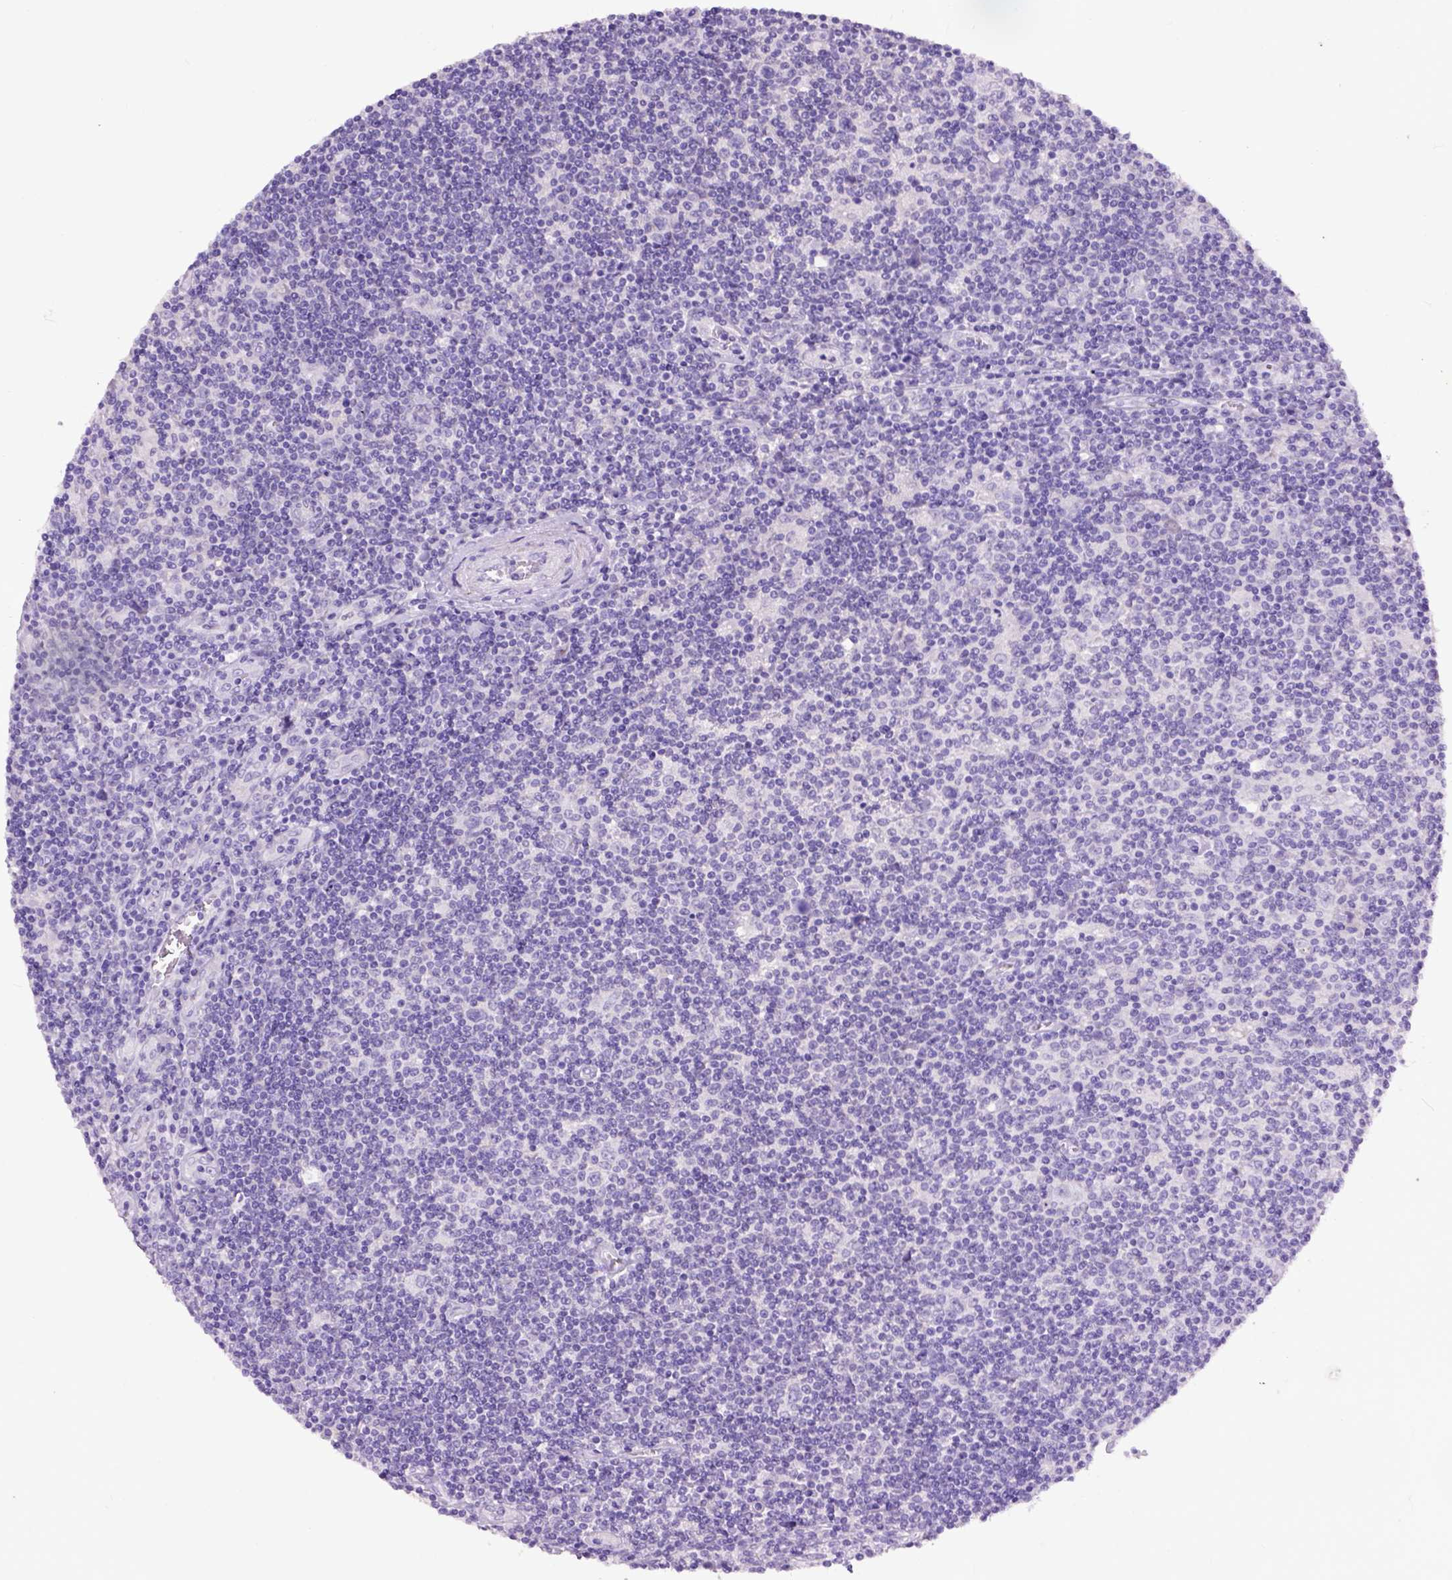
{"staining": {"intensity": "negative", "quantity": "none", "location": "none"}, "tissue": "lymphoma", "cell_type": "Tumor cells", "image_type": "cancer", "snomed": [{"axis": "morphology", "description": "Hodgkin's disease, NOS"}, {"axis": "topography", "description": "Lymph node"}], "caption": "Immunohistochemistry micrograph of neoplastic tissue: human Hodgkin's disease stained with DAB (3,3'-diaminobenzidine) exhibits no significant protein expression in tumor cells.", "gene": "RAB25", "patient": {"sex": "male", "age": 40}}